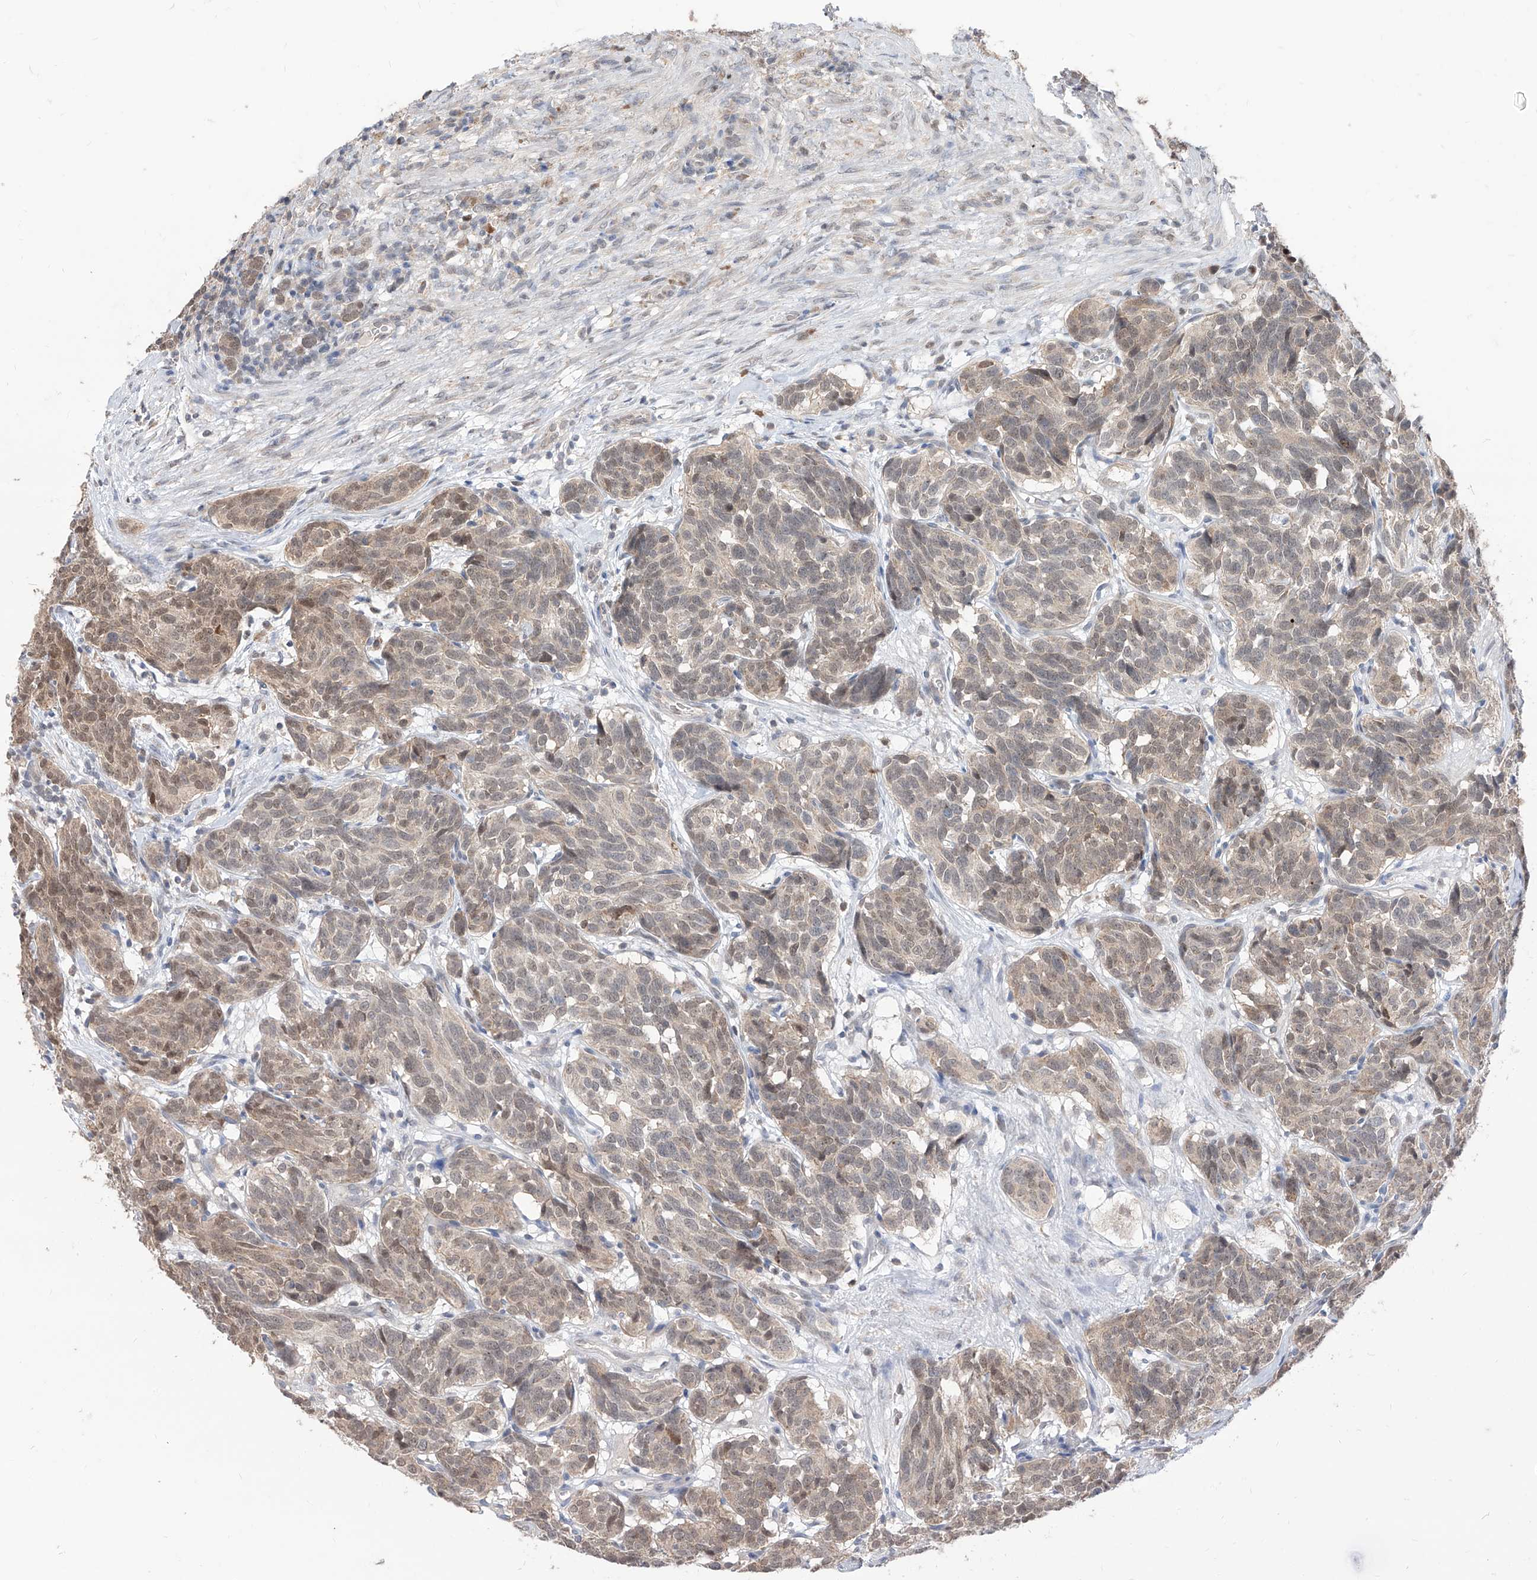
{"staining": {"intensity": "weak", "quantity": "<25%", "location": "nuclear"}, "tissue": "carcinoid", "cell_type": "Tumor cells", "image_type": "cancer", "snomed": [{"axis": "morphology", "description": "Carcinoid, malignant, NOS"}, {"axis": "topography", "description": "Lung"}], "caption": "Human malignant carcinoid stained for a protein using immunohistochemistry demonstrates no positivity in tumor cells.", "gene": "BROX", "patient": {"sex": "female", "age": 46}}